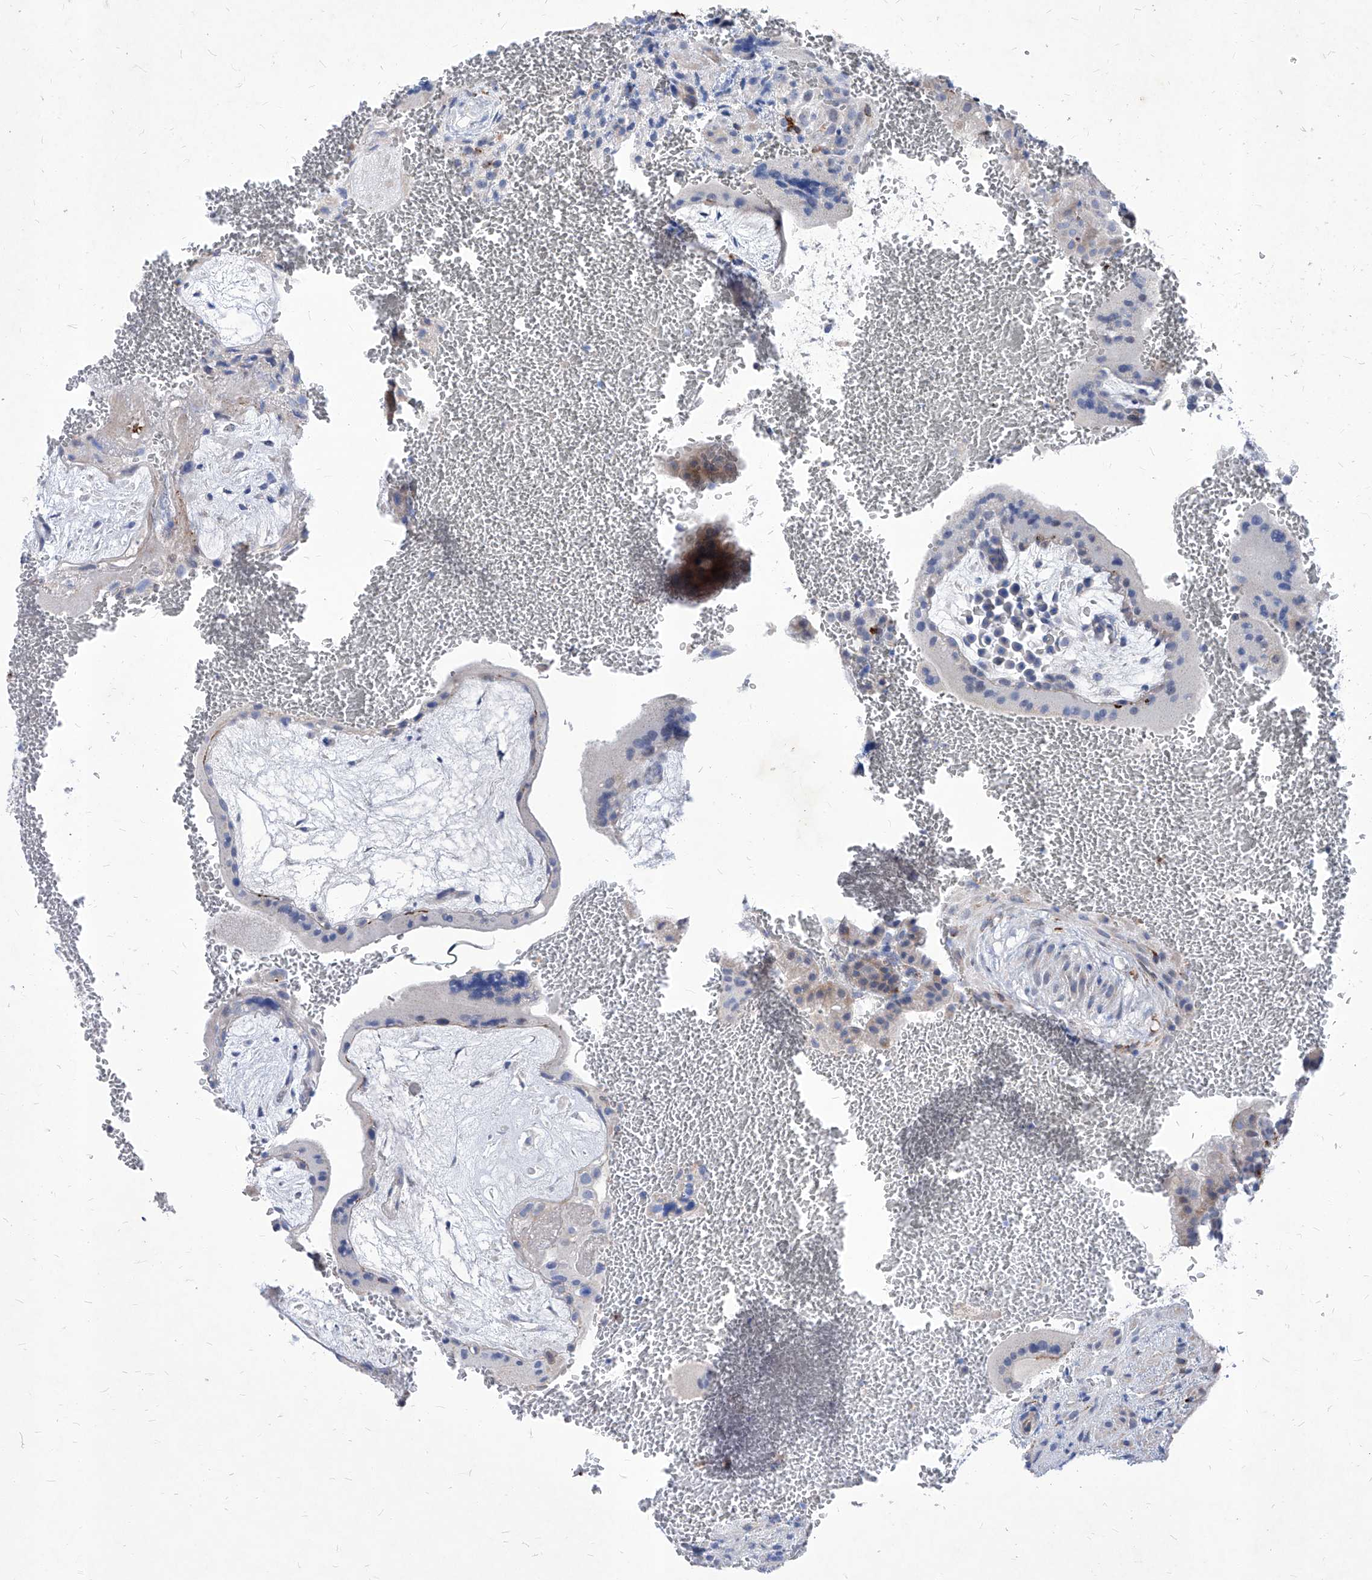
{"staining": {"intensity": "negative", "quantity": "none", "location": "none"}, "tissue": "placenta", "cell_type": "Decidual cells", "image_type": "normal", "snomed": [{"axis": "morphology", "description": "Normal tissue, NOS"}, {"axis": "topography", "description": "Placenta"}], "caption": "IHC micrograph of unremarkable placenta: human placenta stained with DAB (3,3'-diaminobenzidine) demonstrates no significant protein staining in decidual cells.", "gene": "UBOX5", "patient": {"sex": "female", "age": 35}}